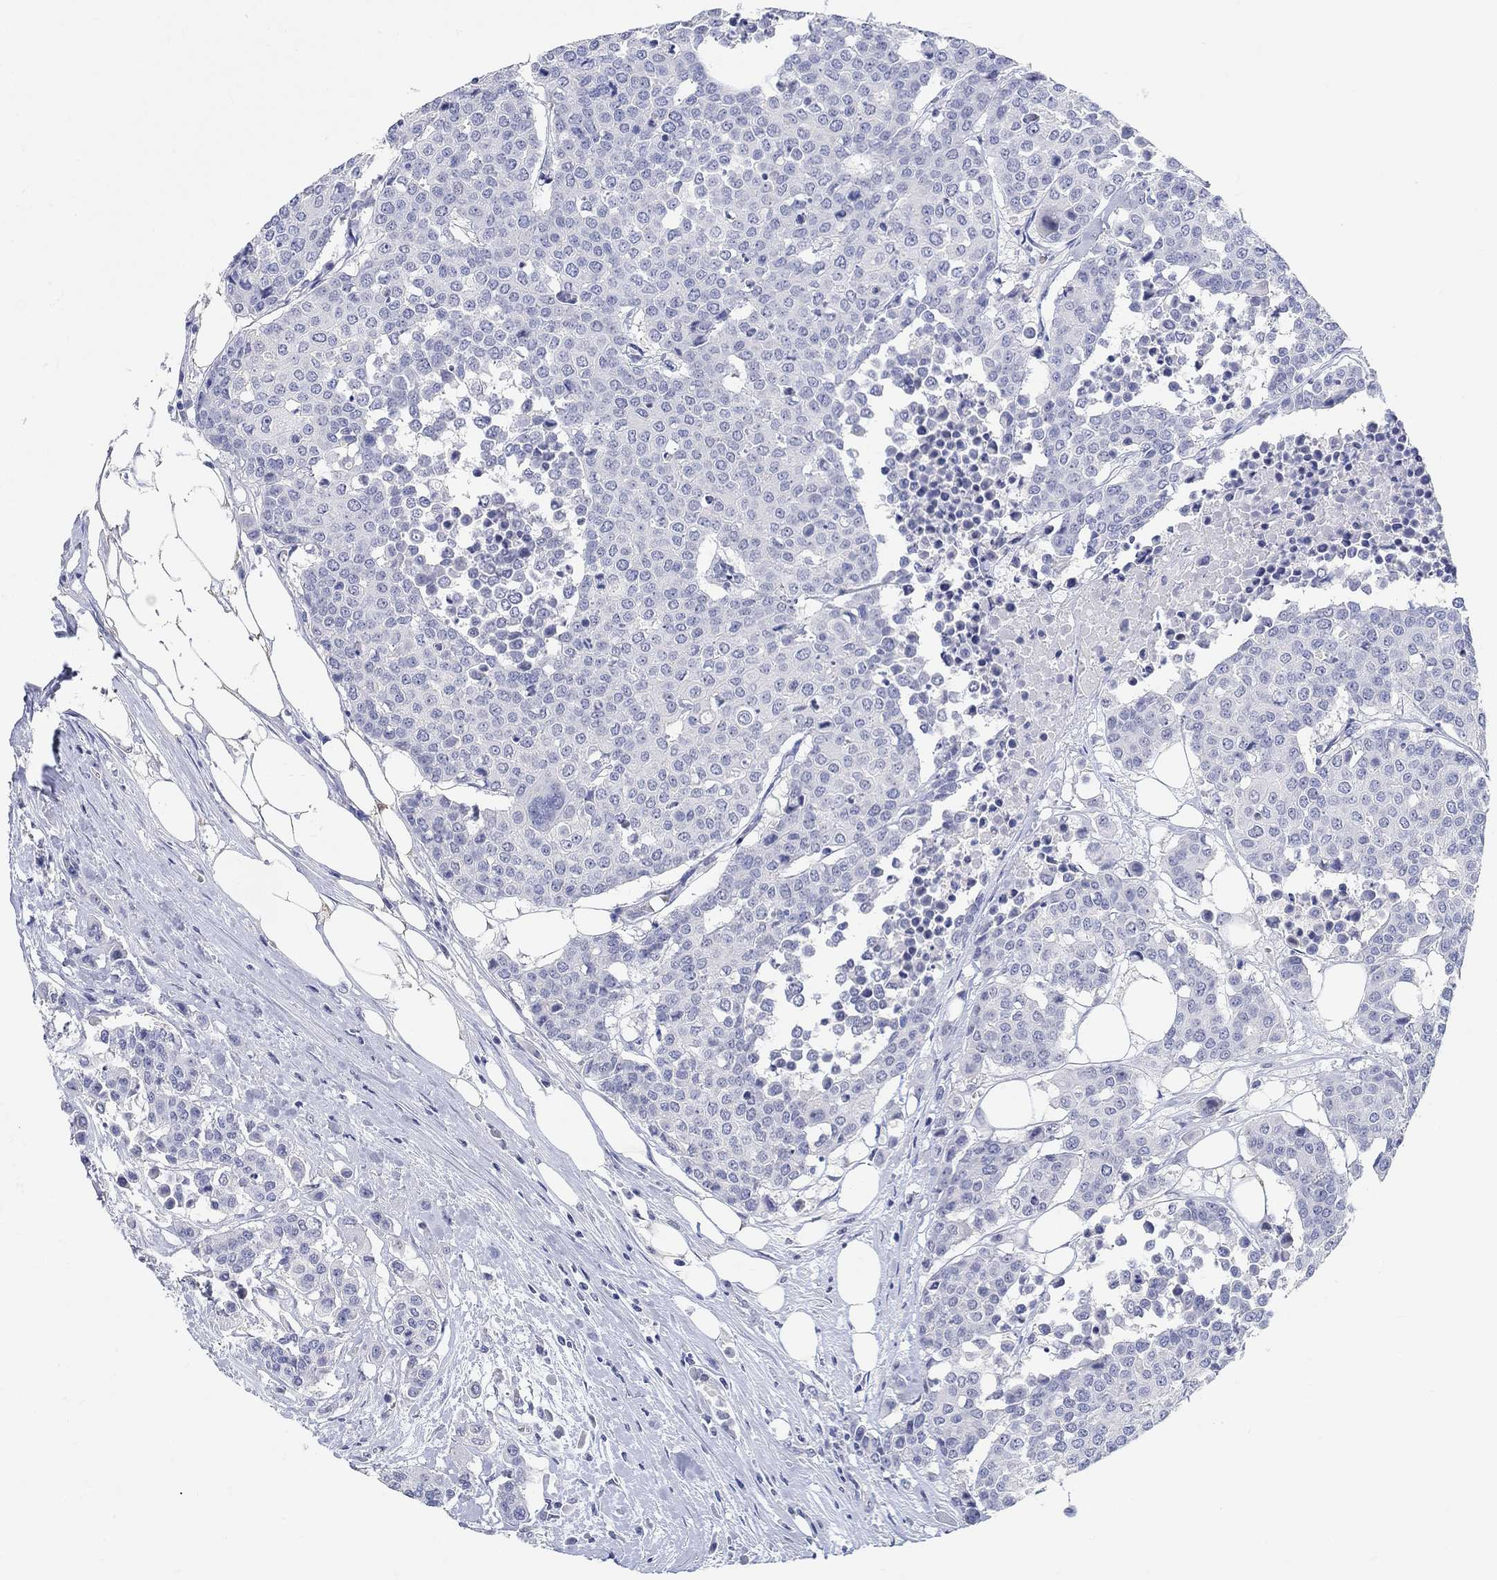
{"staining": {"intensity": "negative", "quantity": "none", "location": "none"}, "tissue": "carcinoid", "cell_type": "Tumor cells", "image_type": "cancer", "snomed": [{"axis": "morphology", "description": "Carcinoid, malignant, NOS"}, {"axis": "topography", "description": "Colon"}], "caption": "Tumor cells show no significant protein staining in malignant carcinoid.", "gene": "GRIA3", "patient": {"sex": "male", "age": 81}}